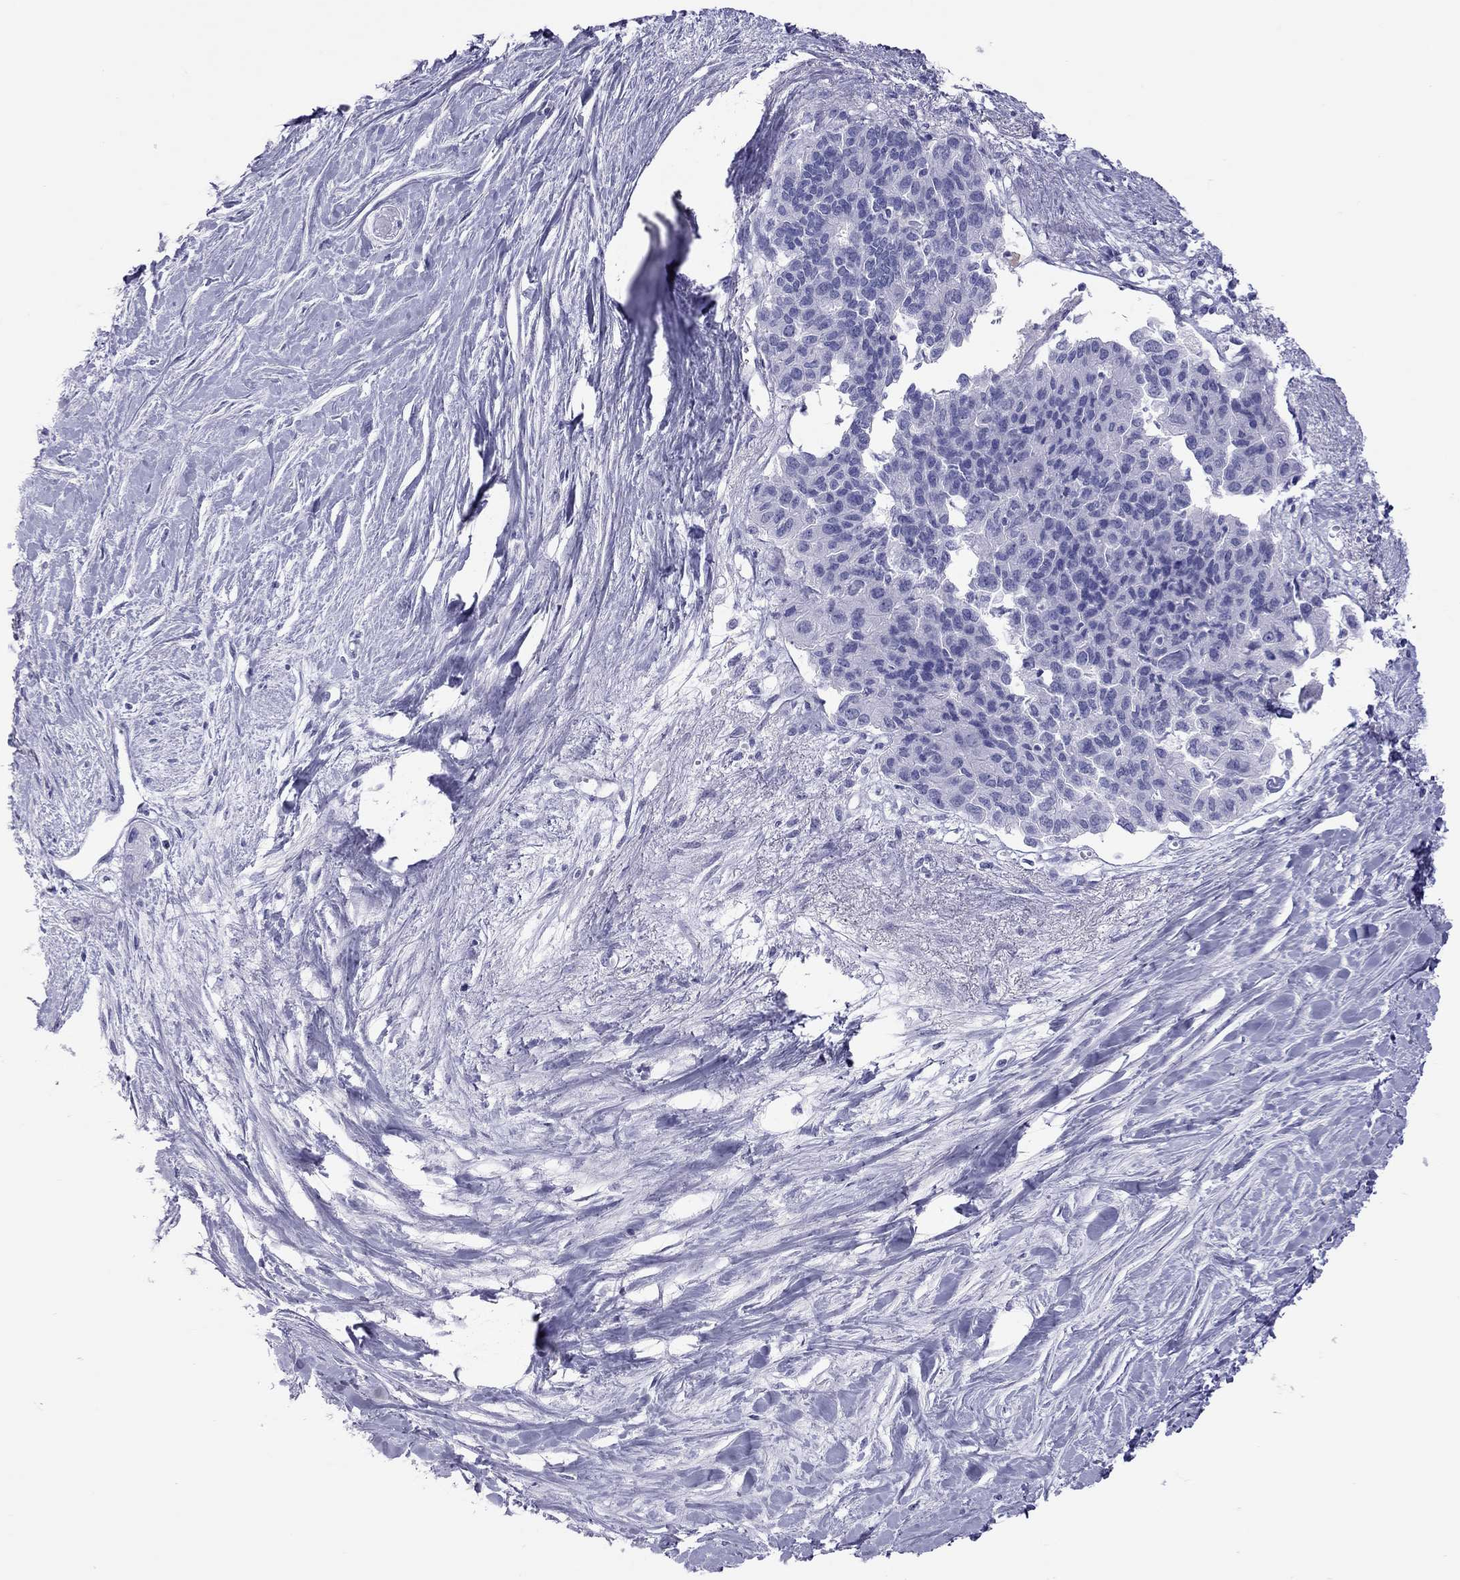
{"staining": {"intensity": "negative", "quantity": "none", "location": "none"}, "tissue": "pancreatic cancer", "cell_type": "Tumor cells", "image_type": "cancer", "snomed": [{"axis": "morphology", "description": "Adenocarcinoma, NOS"}, {"axis": "topography", "description": "Pancreas"}], "caption": "Immunohistochemistry image of human pancreatic adenocarcinoma stained for a protein (brown), which demonstrates no expression in tumor cells.", "gene": "STAG3", "patient": {"sex": "female", "age": 50}}